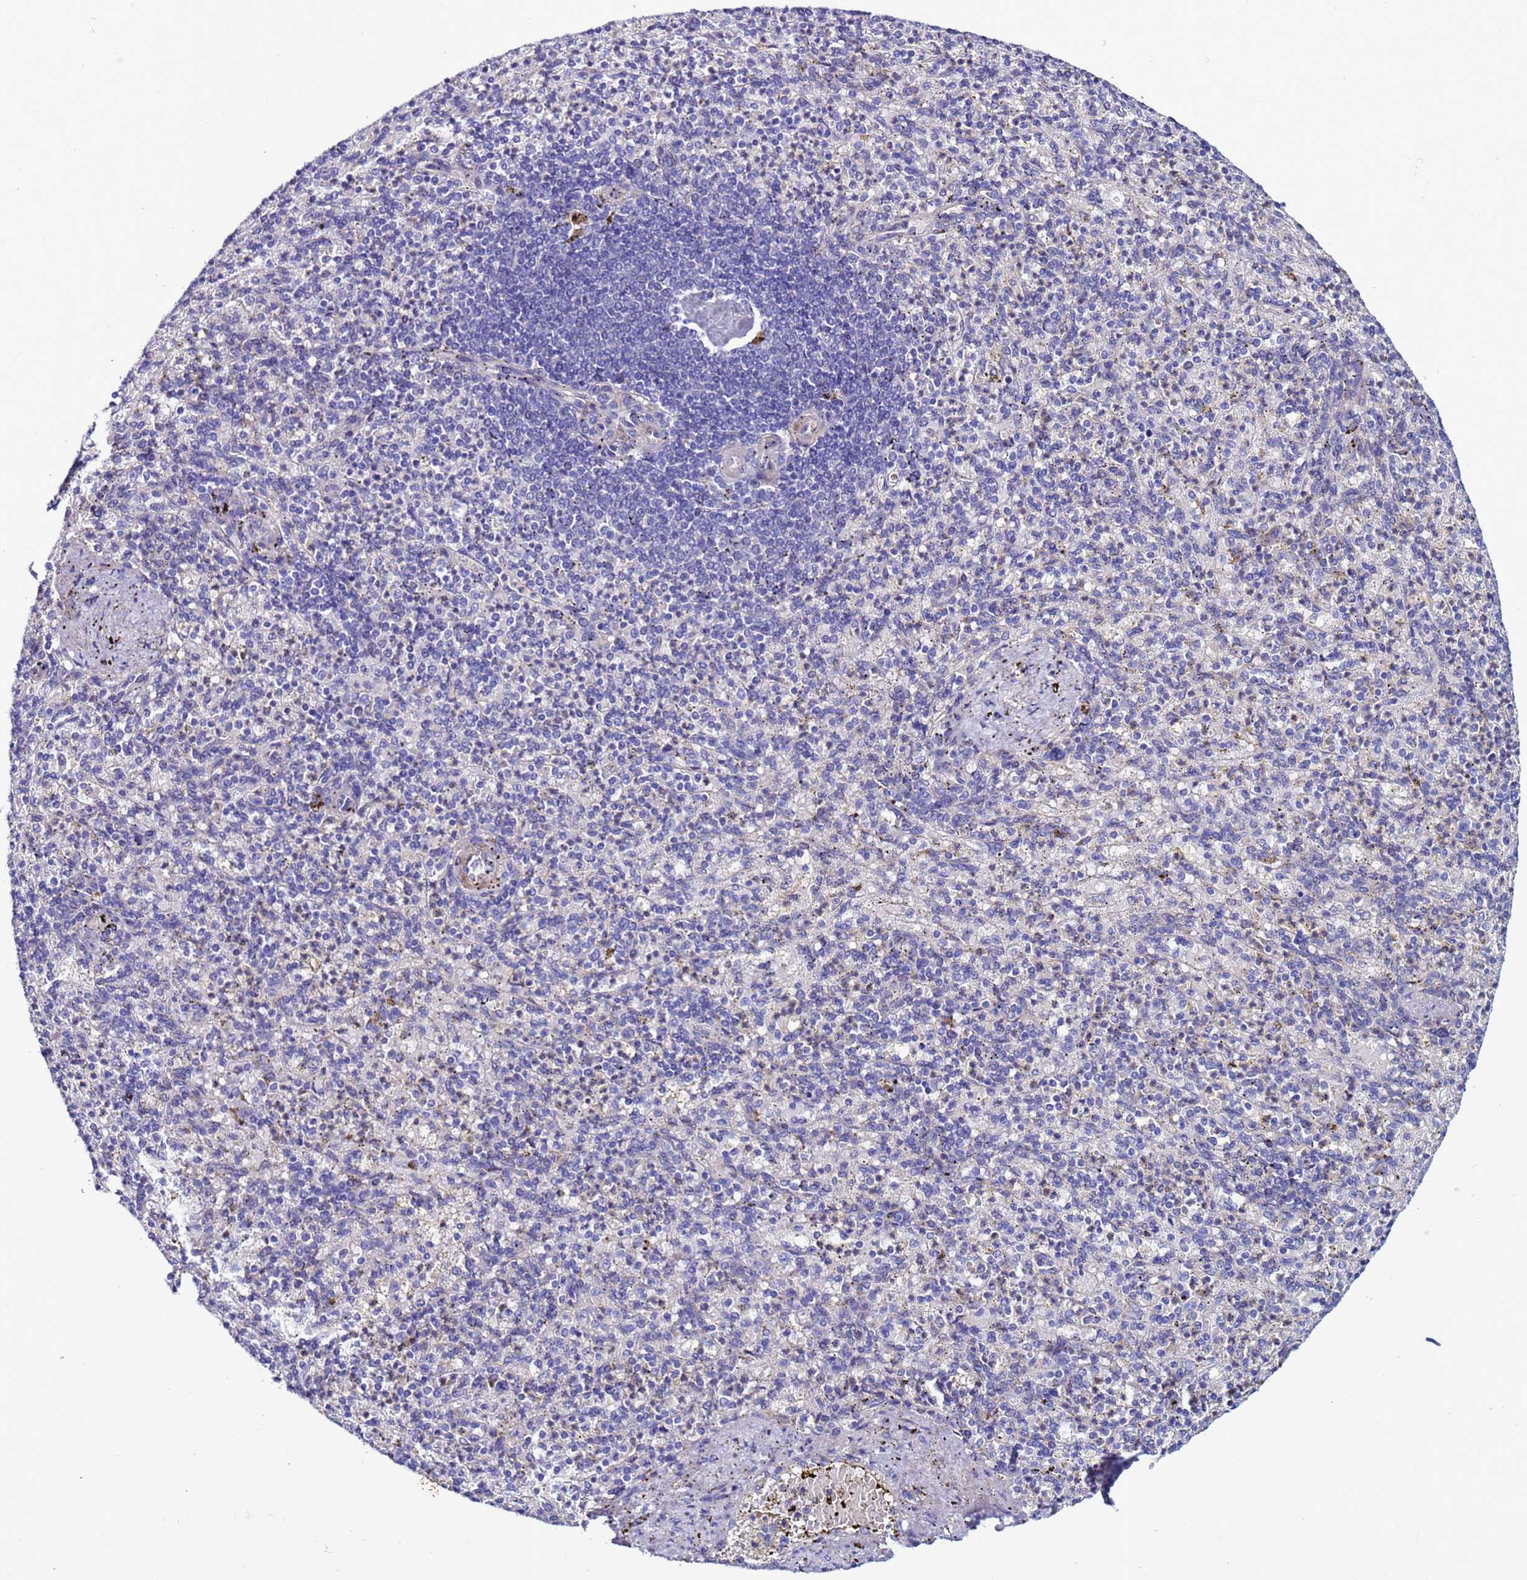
{"staining": {"intensity": "negative", "quantity": "none", "location": "none"}, "tissue": "spleen", "cell_type": "Cells in red pulp", "image_type": "normal", "snomed": [{"axis": "morphology", "description": "Normal tissue, NOS"}, {"axis": "topography", "description": "Spleen"}], "caption": "Immunohistochemistry (IHC) of benign human spleen reveals no expression in cells in red pulp.", "gene": "C8G", "patient": {"sex": "female", "age": 74}}